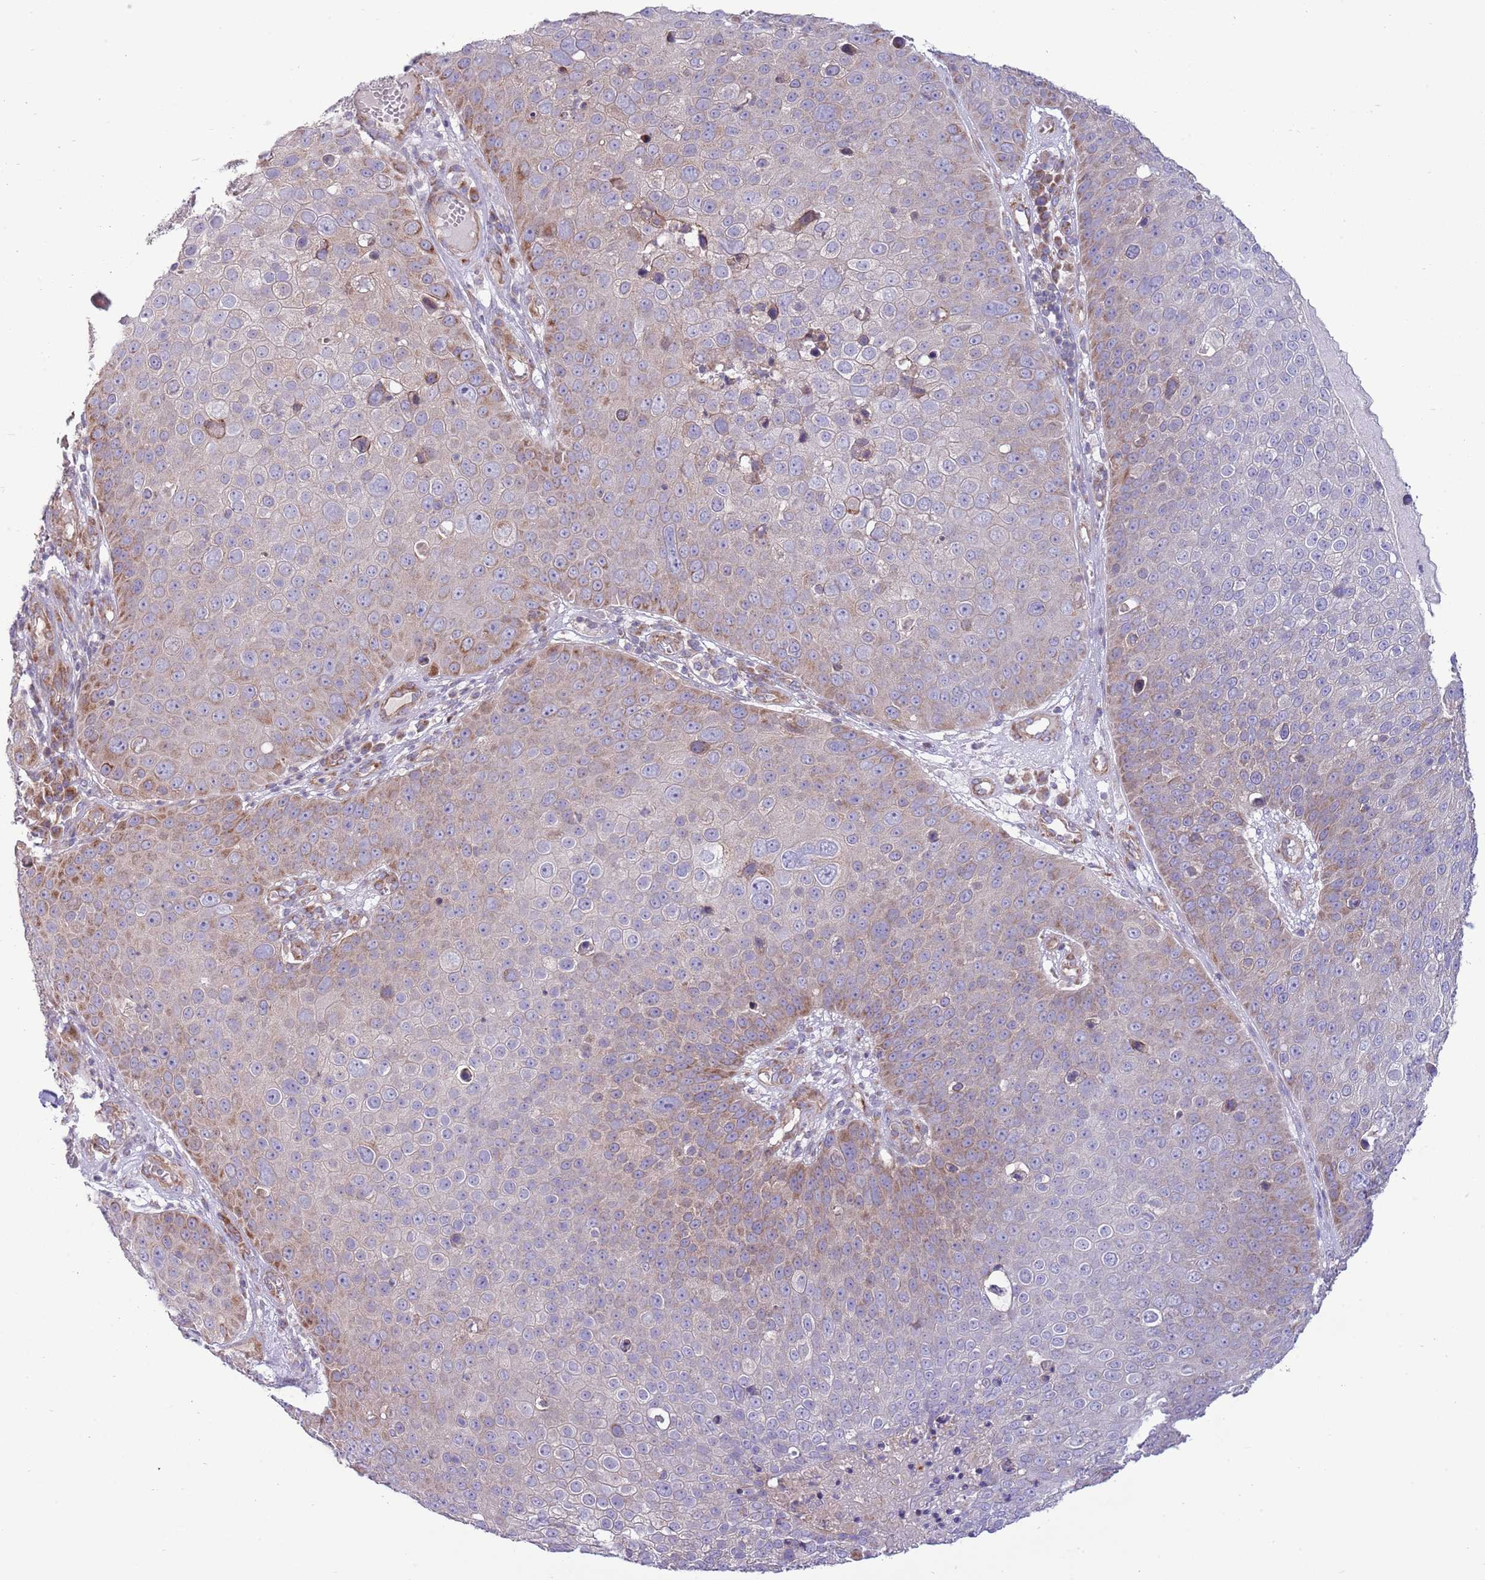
{"staining": {"intensity": "weak", "quantity": "<25%", "location": "cytoplasmic/membranous"}, "tissue": "skin cancer", "cell_type": "Tumor cells", "image_type": "cancer", "snomed": [{"axis": "morphology", "description": "Squamous cell carcinoma, NOS"}, {"axis": "topography", "description": "Skin"}], "caption": "Immunohistochemistry of skin cancer shows no expression in tumor cells.", "gene": "TOMM5", "patient": {"sex": "male", "age": 71}}